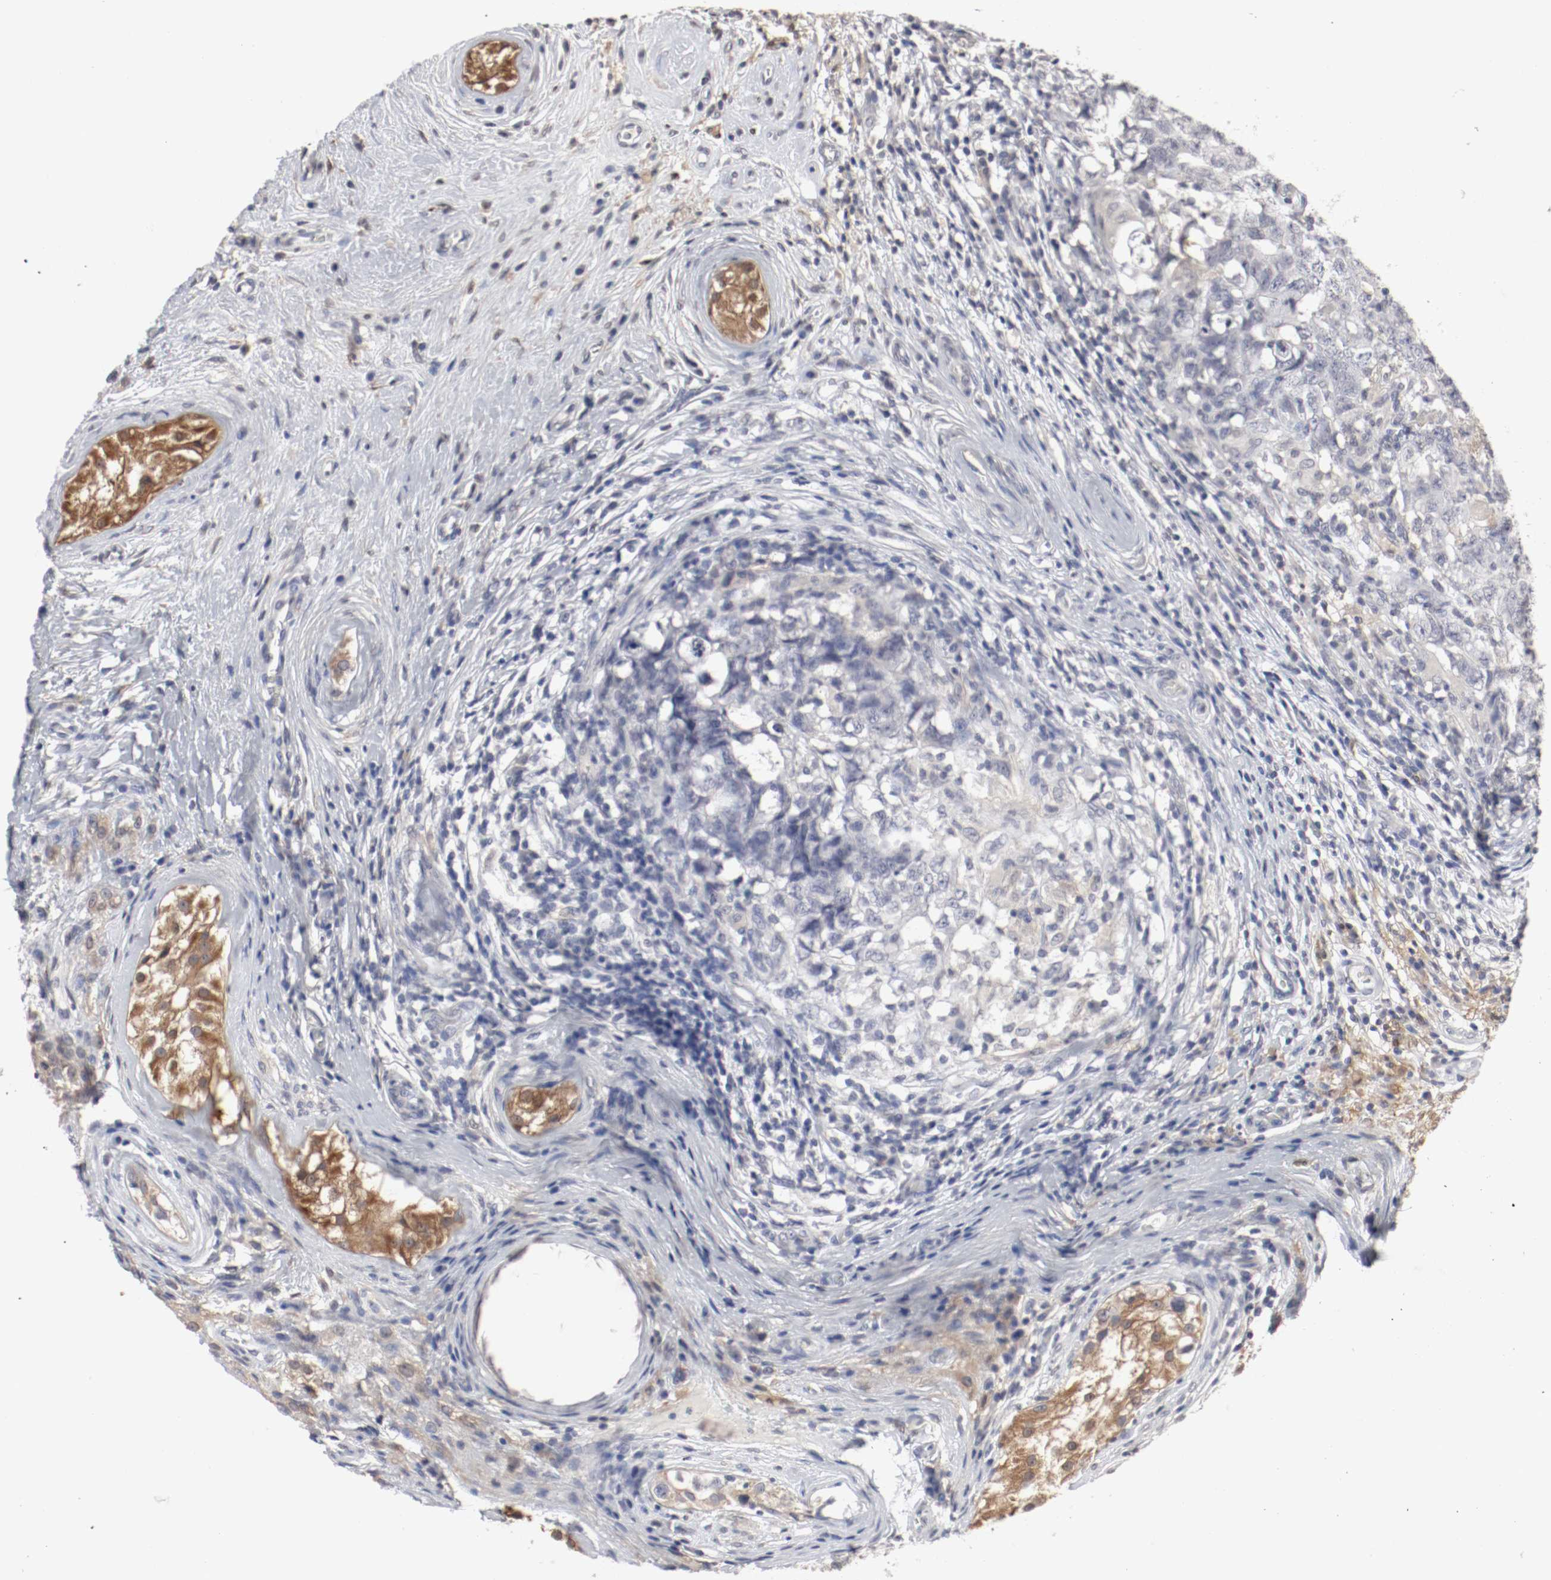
{"staining": {"intensity": "moderate", "quantity": "25%-75%", "location": "cytoplasmic/membranous,nuclear"}, "tissue": "testis cancer", "cell_type": "Tumor cells", "image_type": "cancer", "snomed": [{"axis": "morphology", "description": "Carcinoma, Embryonal, NOS"}, {"axis": "topography", "description": "Testis"}], "caption": "Immunohistochemical staining of testis cancer (embryonal carcinoma) reveals moderate cytoplasmic/membranous and nuclear protein positivity in about 25%-75% of tumor cells.", "gene": "WASL", "patient": {"sex": "male", "age": 21}}